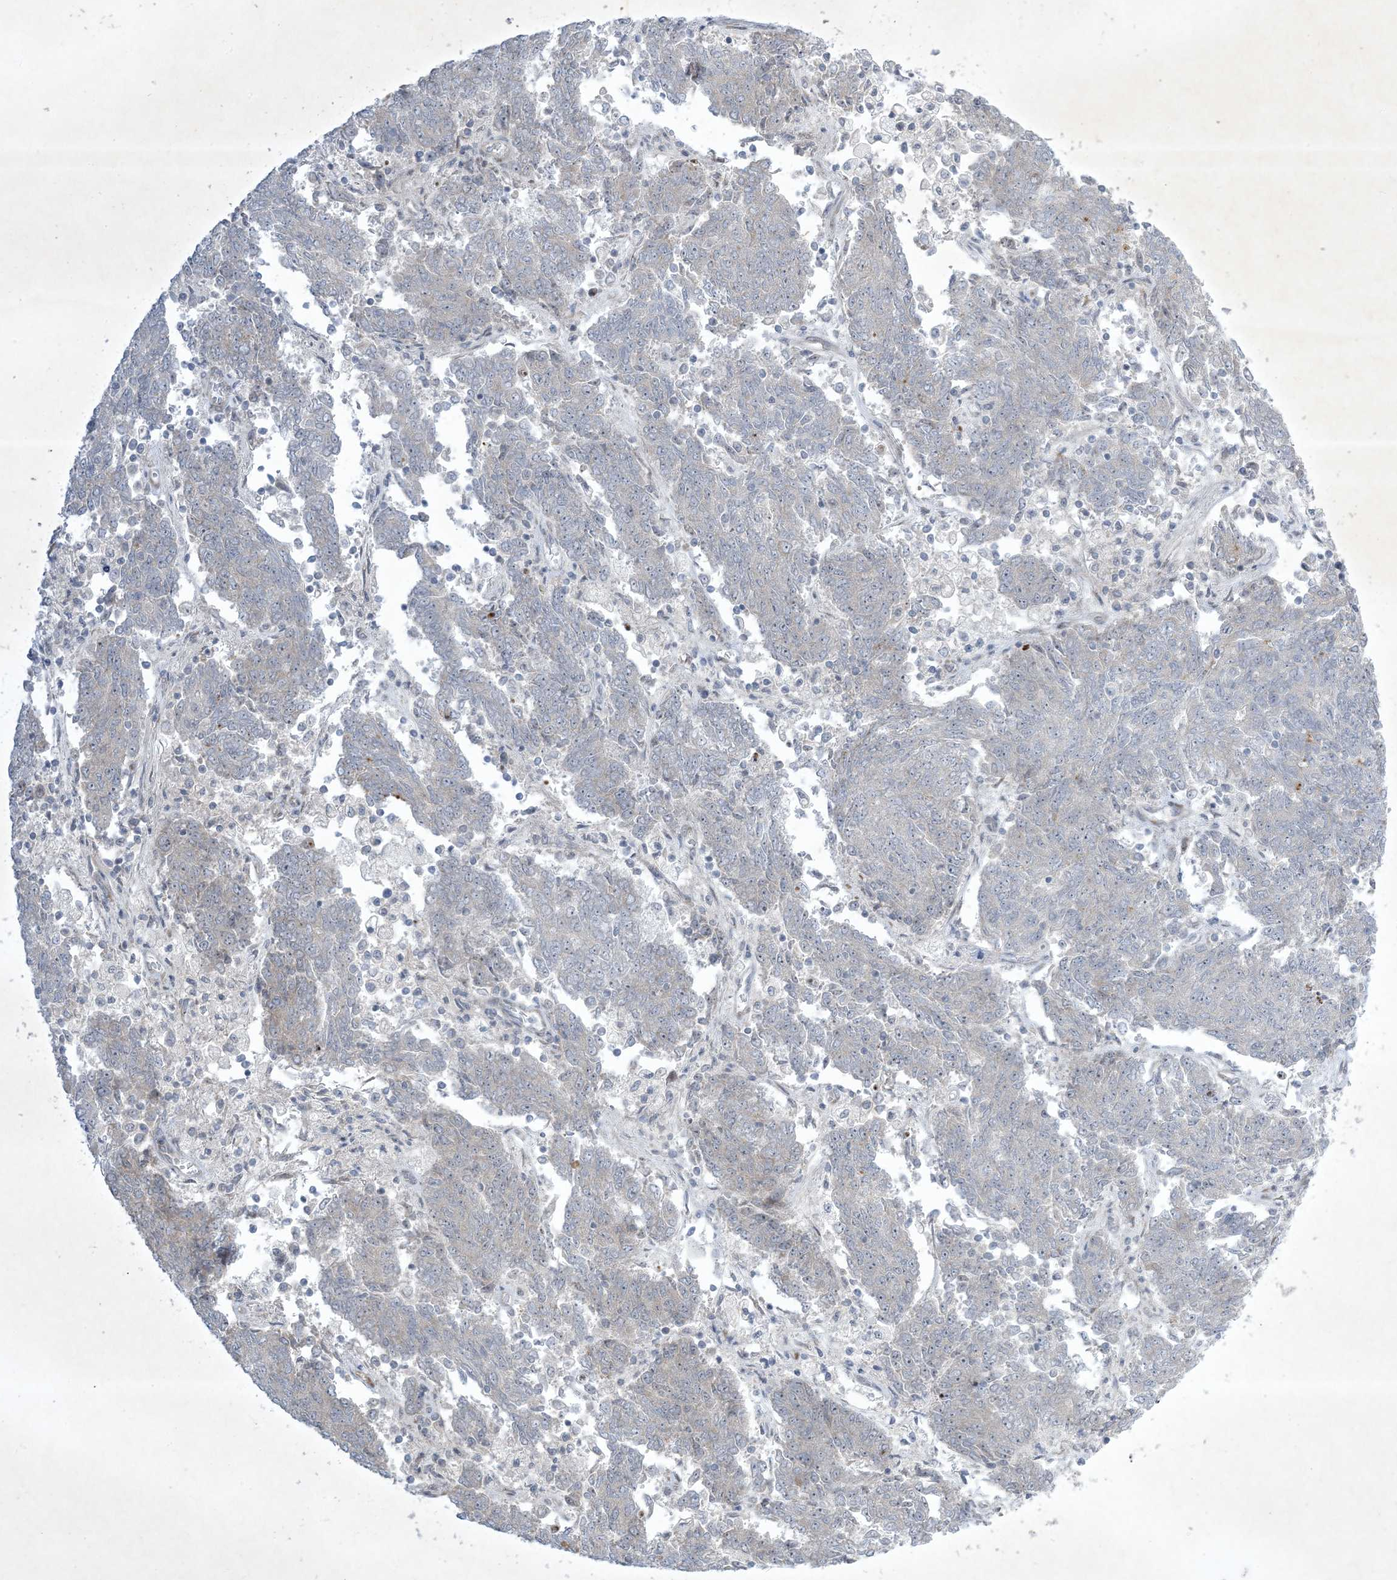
{"staining": {"intensity": "negative", "quantity": "none", "location": "none"}, "tissue": "endometrial cancer", "cell_type": "Tumor cells", "image_type": "cancer", "snomed": [{"axis": "morphology", "description": "Adenocarcinoma, NOS"}, {"axis": "topography", "description": "Endometrium"}], "caption": "This image is of endometrial cancer (adenocarcinoma) stained with immunohistochemistry (IHC) to label a protein in brown with the nuclei are counter-stained blue. There is no staining in tumor cells.", "gene": "SOGA3", "patient": {"sex": "female", "age": 80}}